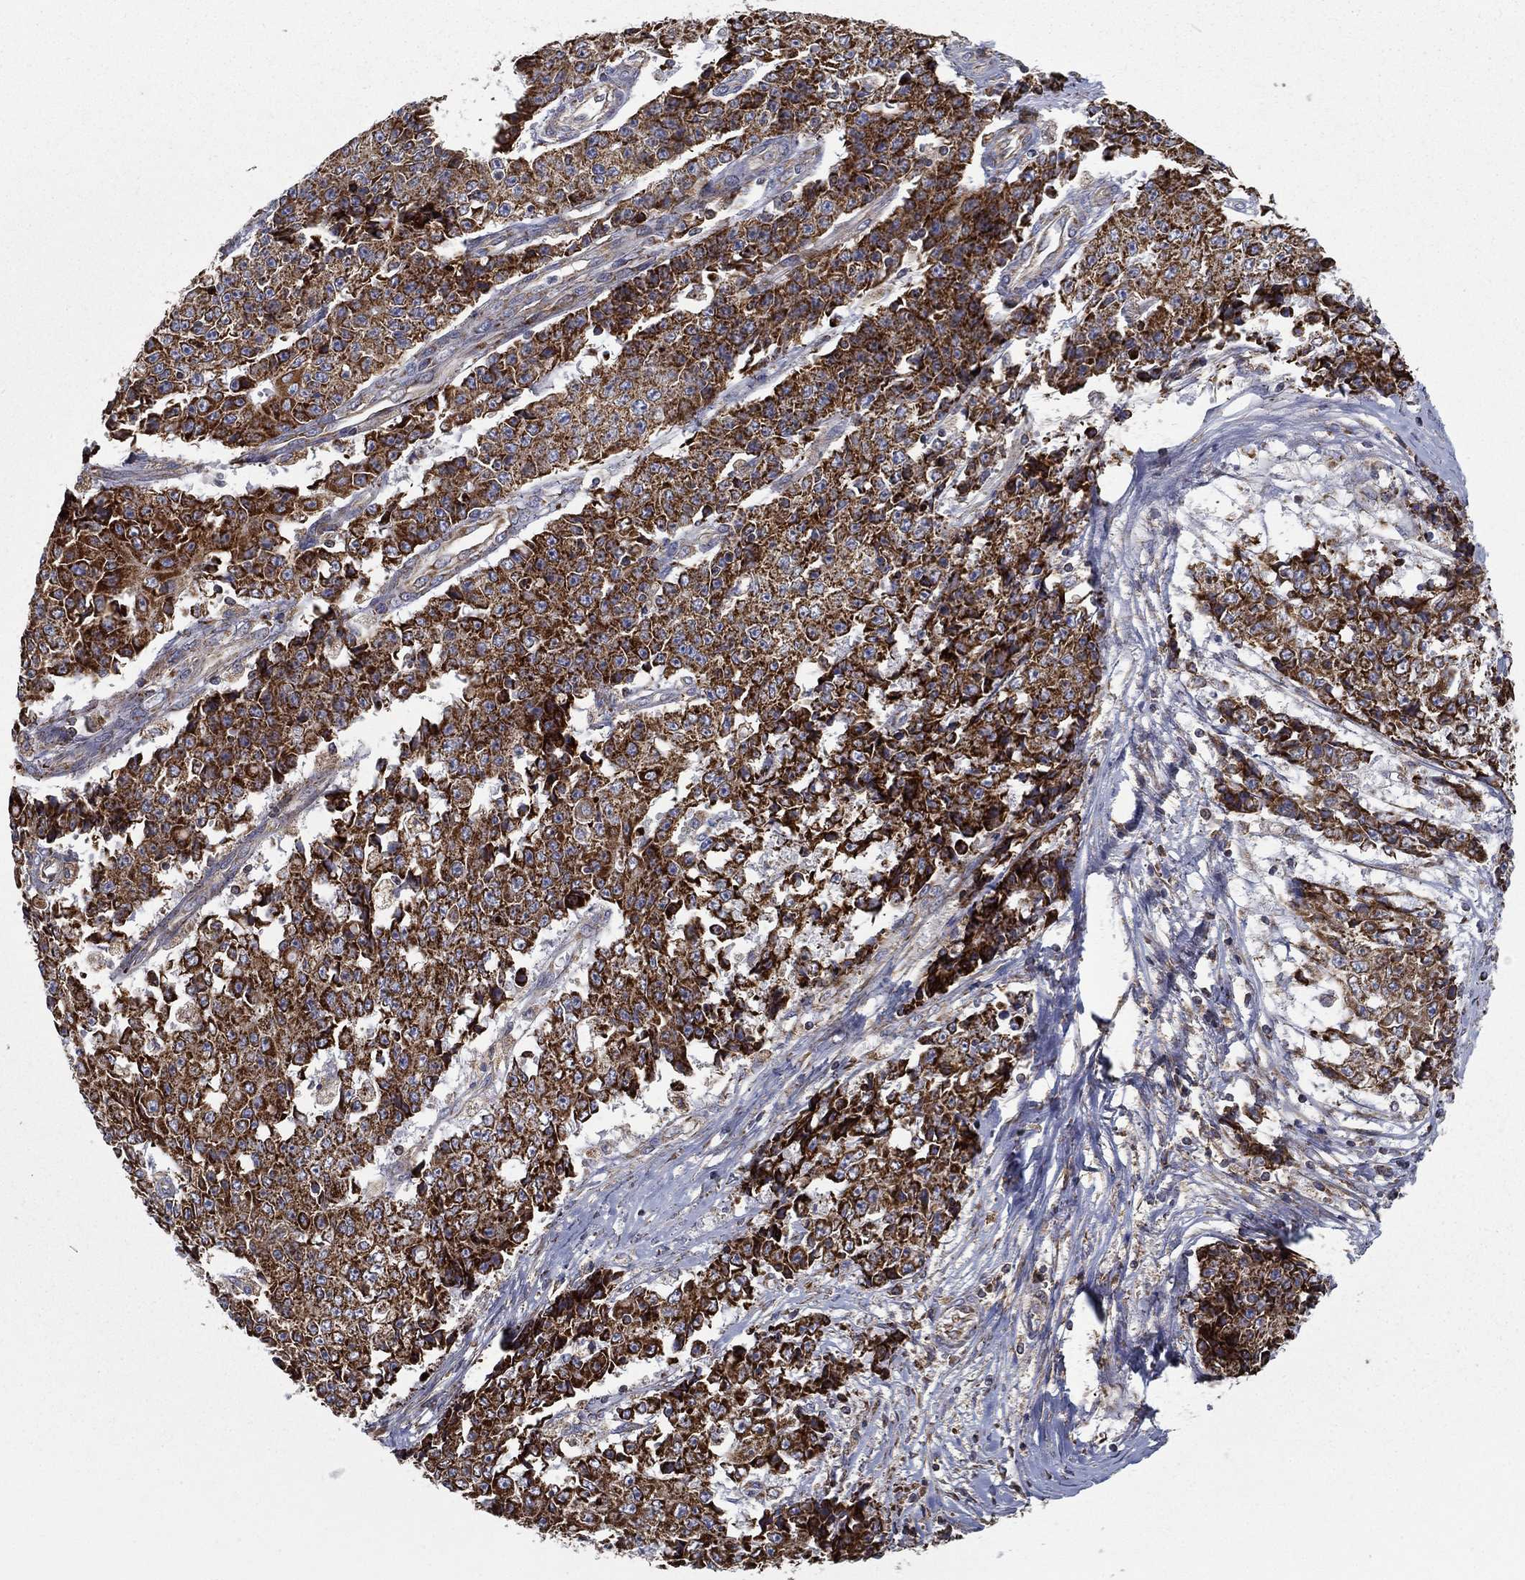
{"staining": {"intensity": "strong", "quantity": ">75%", "location": "cytoplasmic/membranous"}, "tissue": "ovarian cancer", "cell_type": "Tumor cells", "image_type": "cancer", "snomed": [{"axis": "morphology", "description": "Carcinoma, endometroid"}, {"axis": "topography", "description": "Ovary"}], "caption": "A histopathology image of human ovarian cancer (endometroid carcinoma) stained for a protein reveals strong cytoplasmic/membranous brown staining in tumor cells.", "gene": "MT-CYB", "patient": {"sex": "female", "age": 42}}